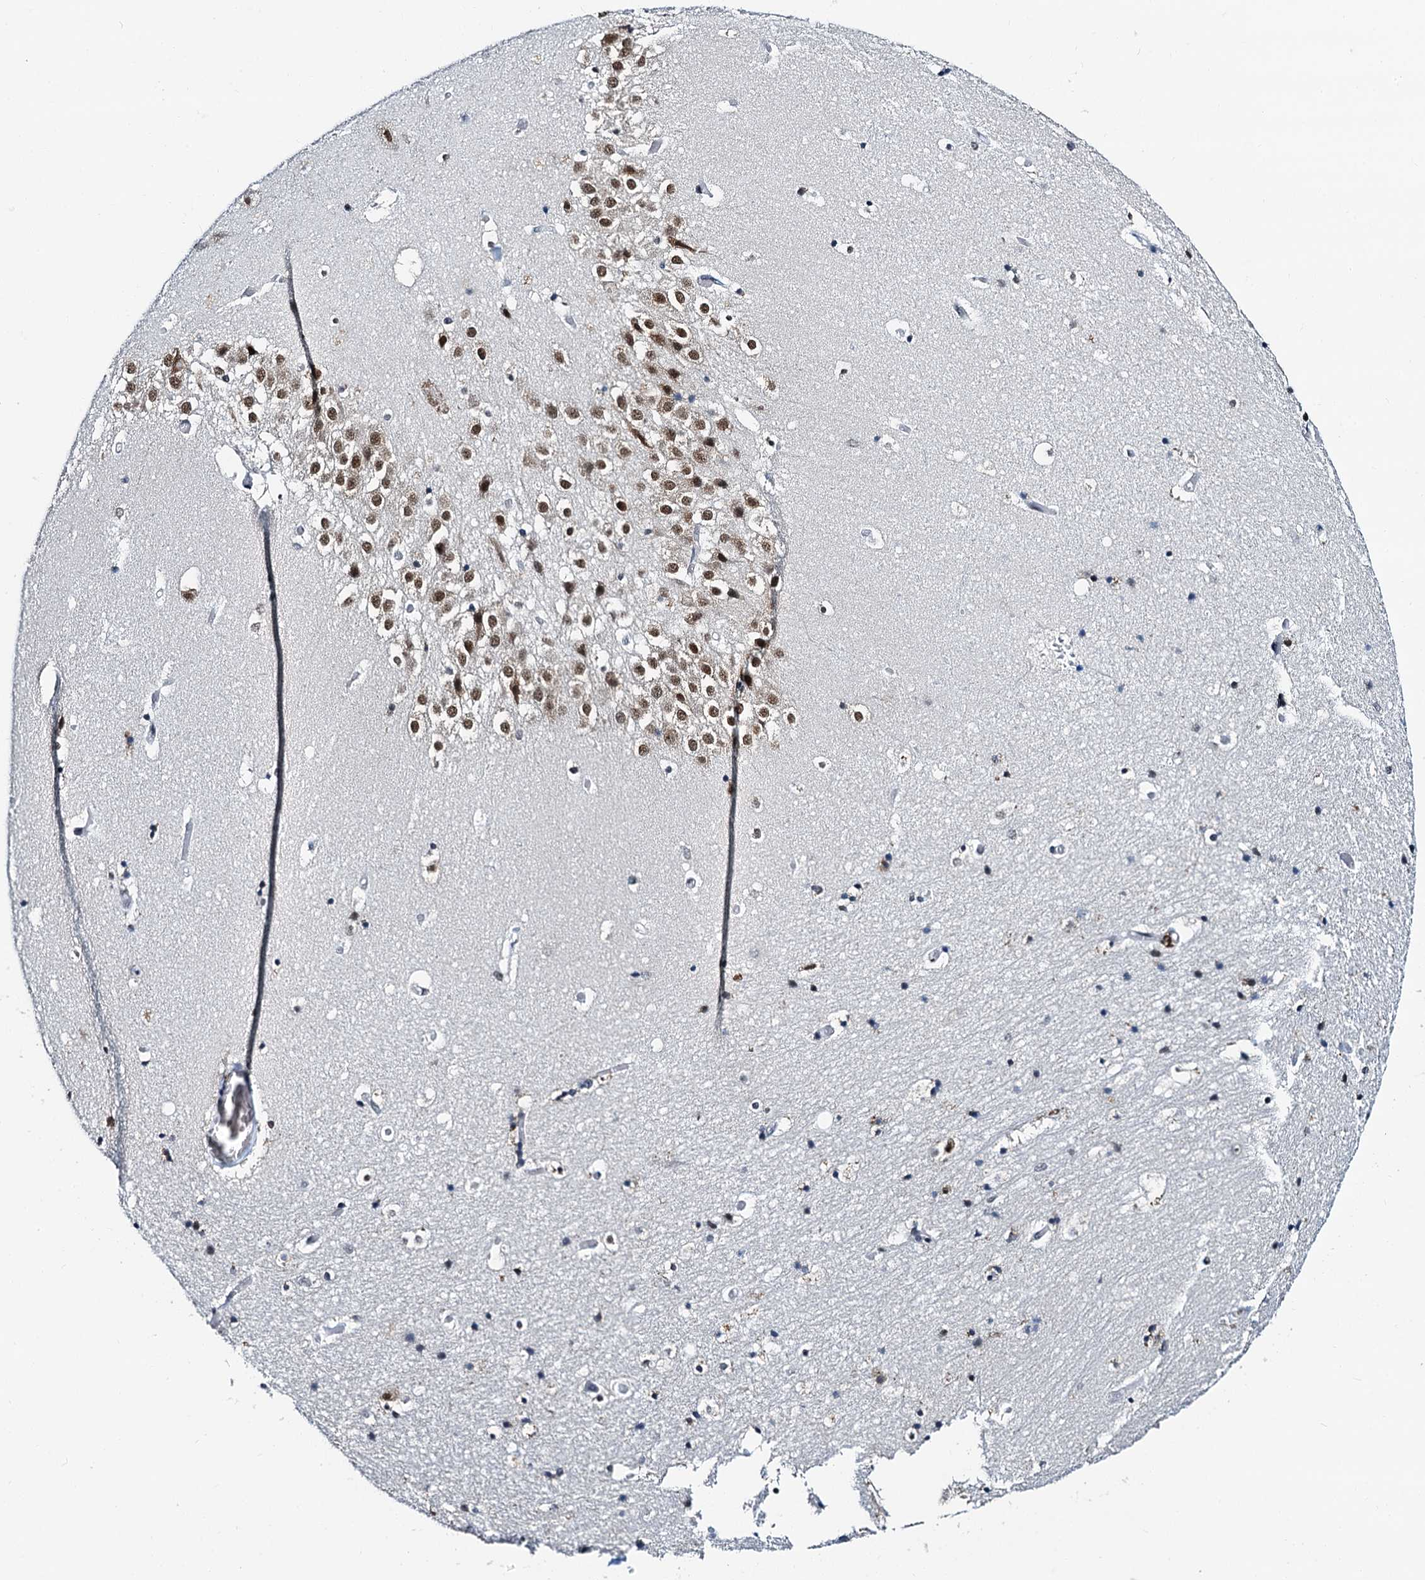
{"staining": {"intensity": "weak", "quantity": "<25%", "location": "nuclear"}, "tissue": "hippocampus", "cell_type": "Glial cells", "image_type": "normal", "snomed": [{"axis": "morphology", "description": "Normal tissue, NOS"}, {"axis": "topography", "description": "Hippocampus"}], "caption": "Hippocampus stained for a protein using immunohistochemistry exhibits no expression glial cells.", "gene": "SNRPD1", "patient": {"sex": "female", "age": 52}}